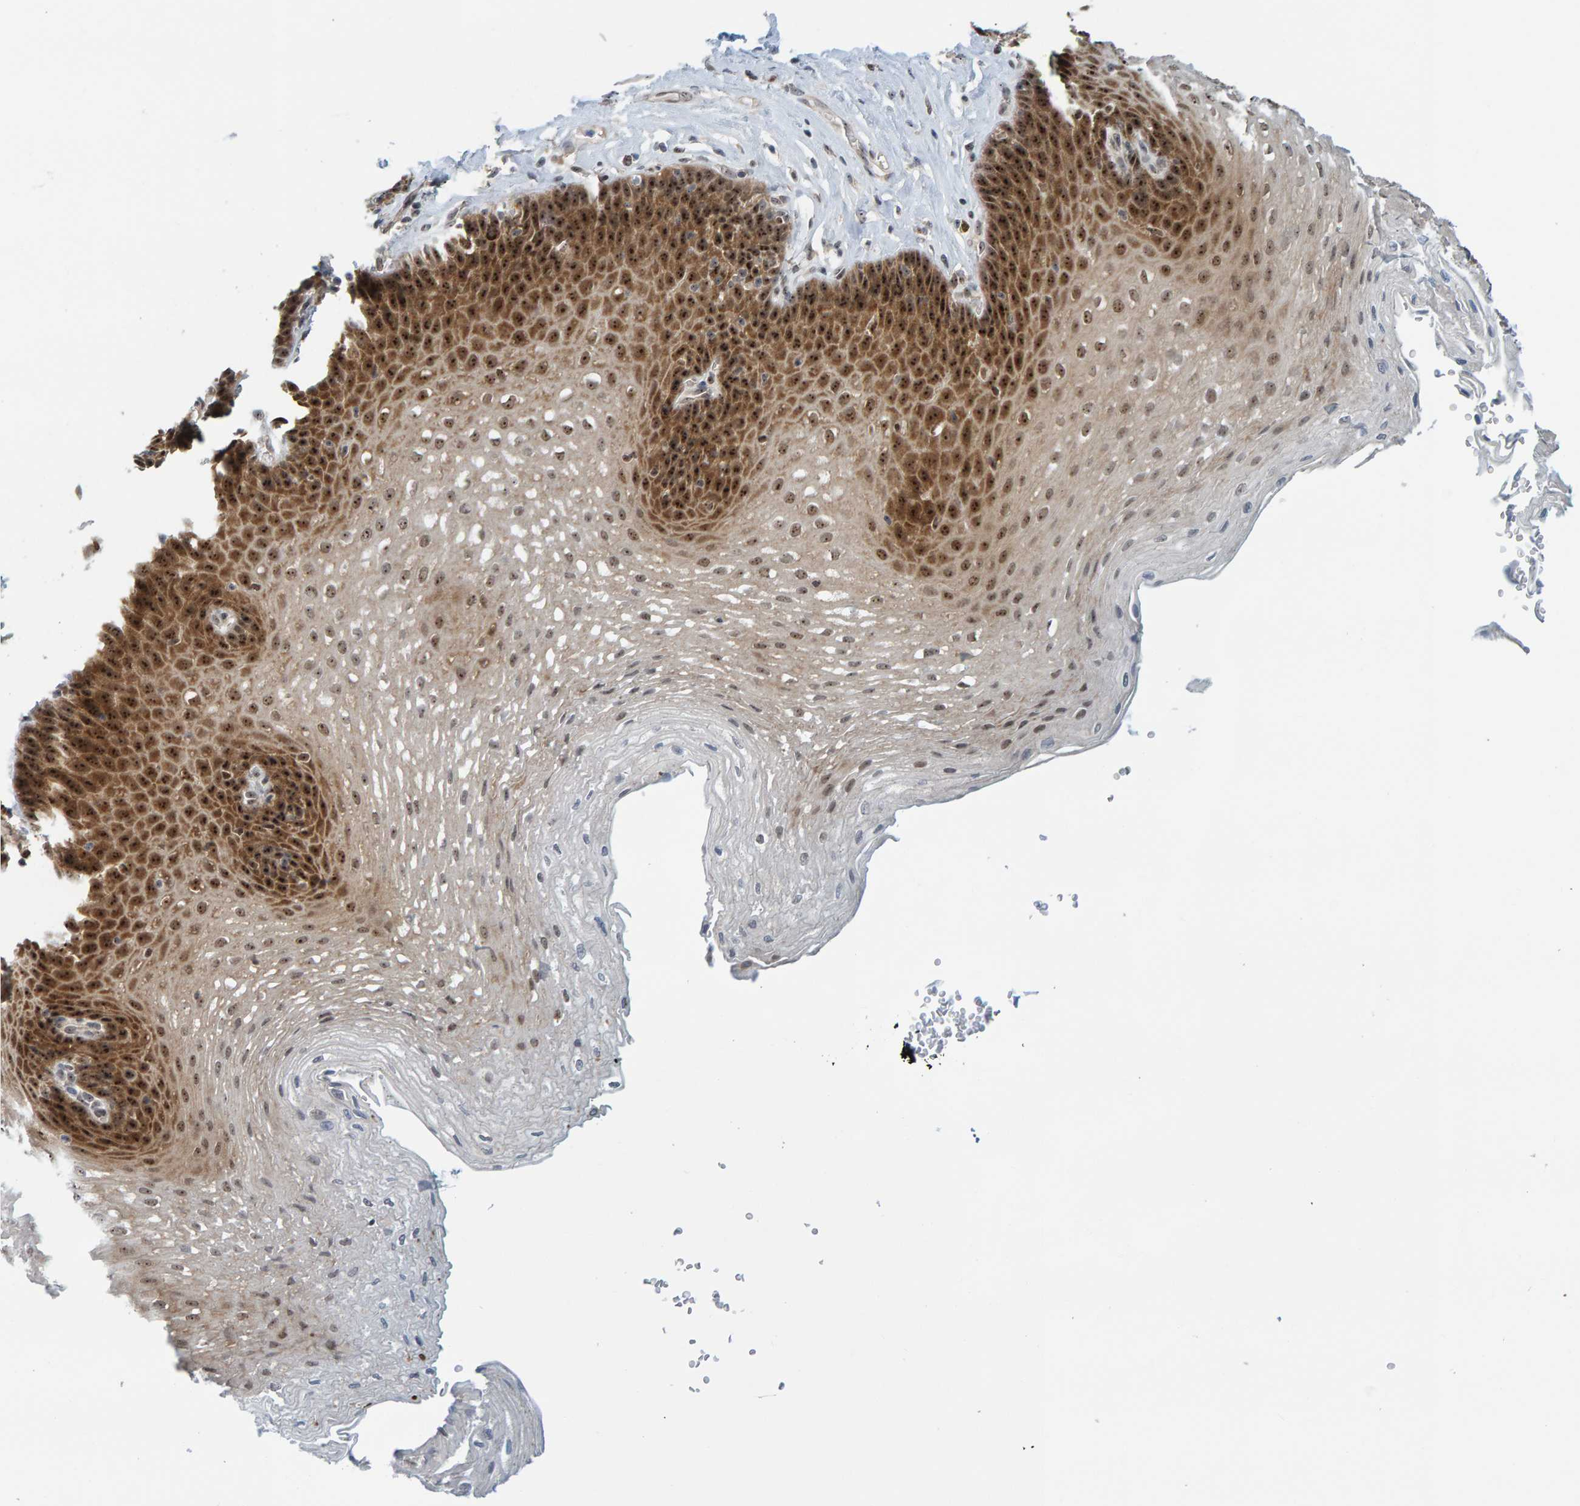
{"staining": {"intensity": "strong", "quantity": ">75%", "location": "cytoplasmic/membranous,nuclear"}, "tissue": "esophagus", "cell_type": "Squamous epithelial cells", "image_type": "normal", "snomed": [{"axis": "morphology", "description": "Normal tissue, NOS"}, {"axis": "topography", "description": "Esophagus"}], "caption": "Protein staining by IHC shows strong cytoplasmic/membranous,nuclear expression in approximately >75% of squamous epithelial cells in benign esophagus. (IHC, brightfield microscopy, high magnification).", "gene": "POLR1E", "patient": {"sex": "female", "age": 66}}